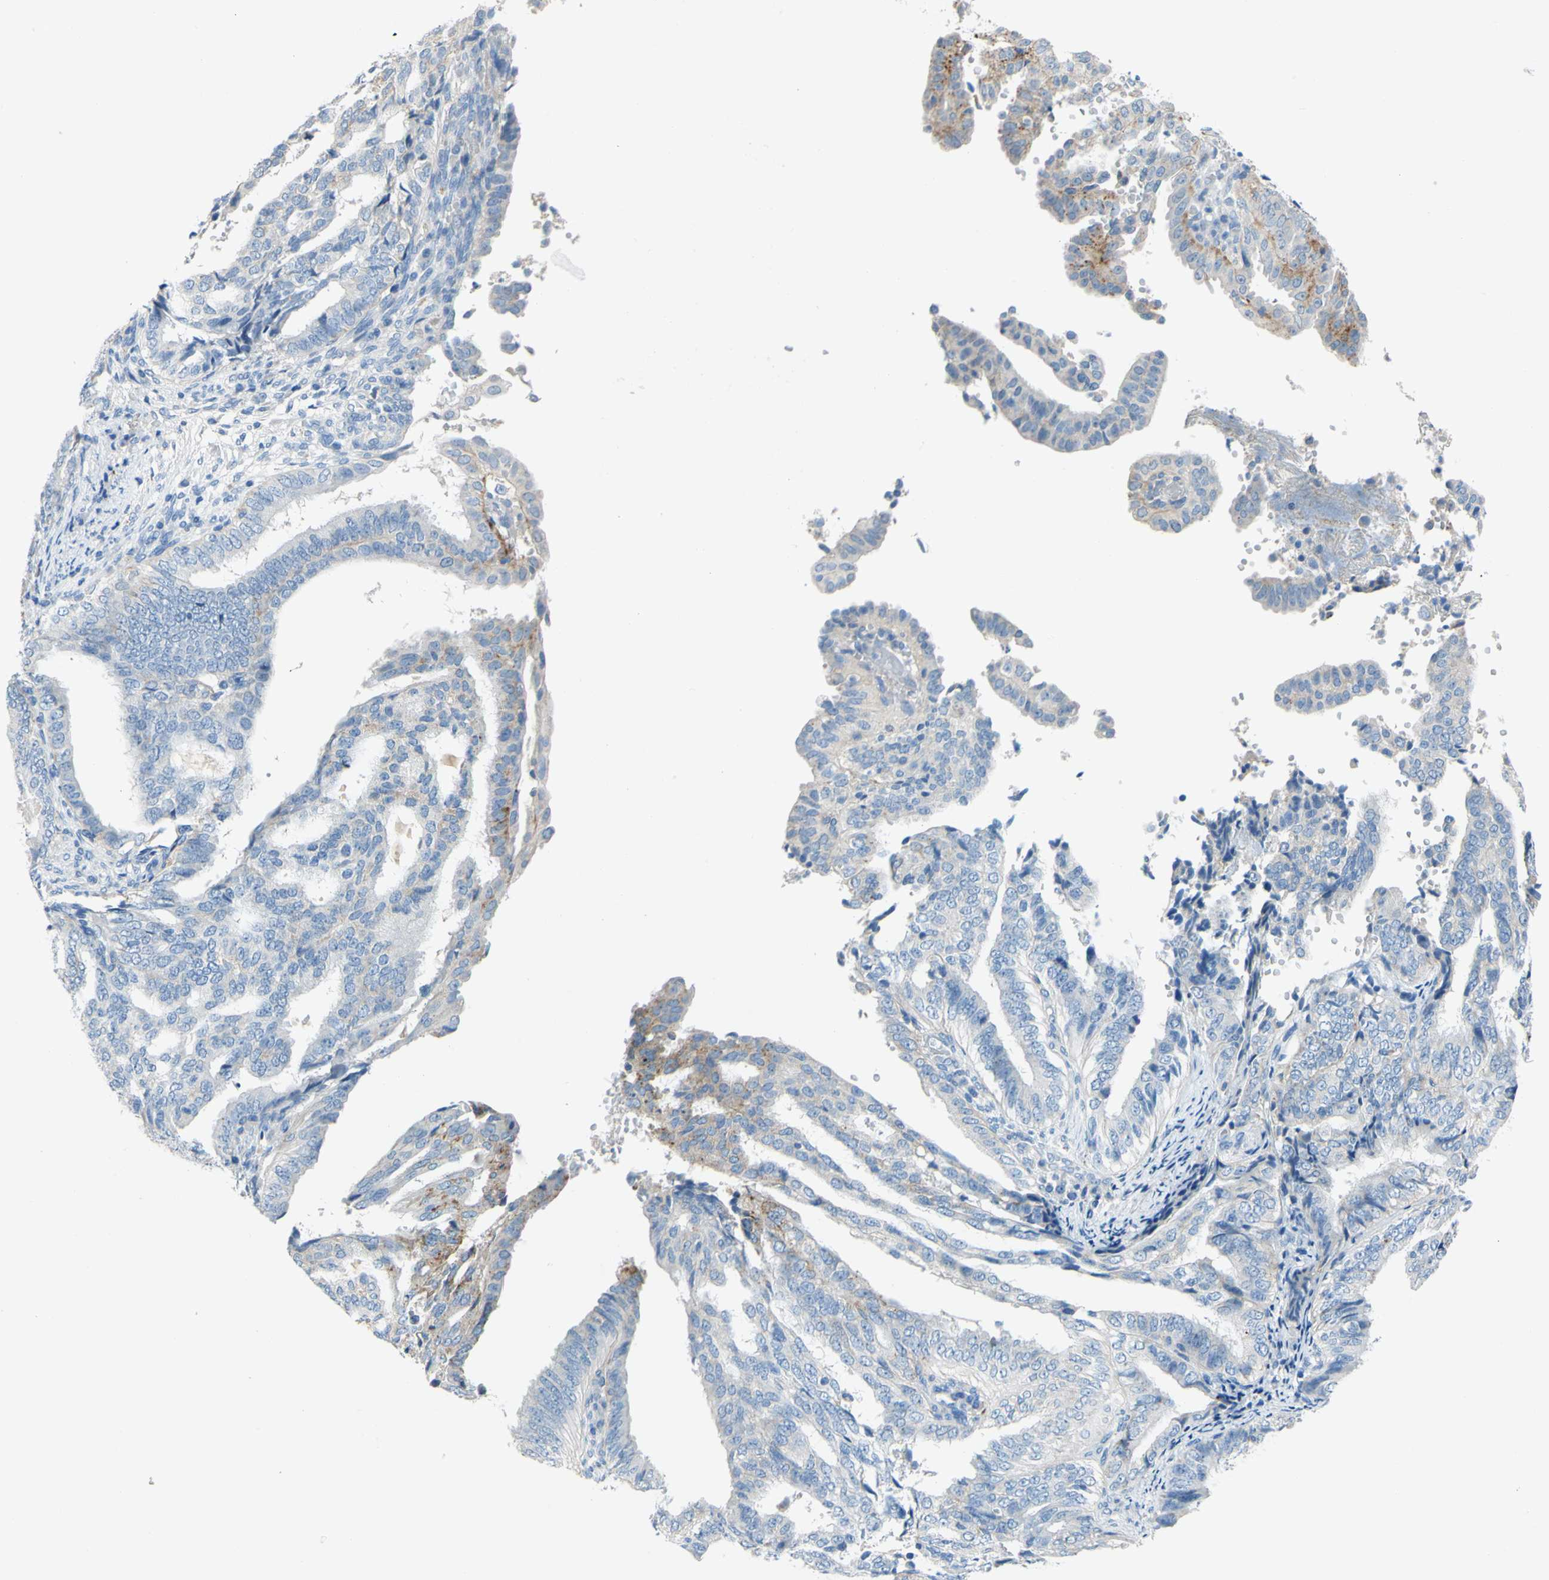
{"staining": {"intensity": "moderate", "quantity": "<25%", "location": "cytoplasmic/membranous"}, "tissue": "endometrial cancer", "cell_type": "Tumor cells", "image_type": "cancer", "snomed": [{"axis": "morphology", "description": "Adenocarcinoma, NOS"}, {"axis": "topography", "description": "Endometrium"}], "caption": "Human adenocarcinoma (endometrial) stained with a brown dye shows moderate cytoplasmic/membranous positive expression in approximately <25% of tumor cells.", "gene": "CDH10", "patient": {"sex": "female", "age": 58}}